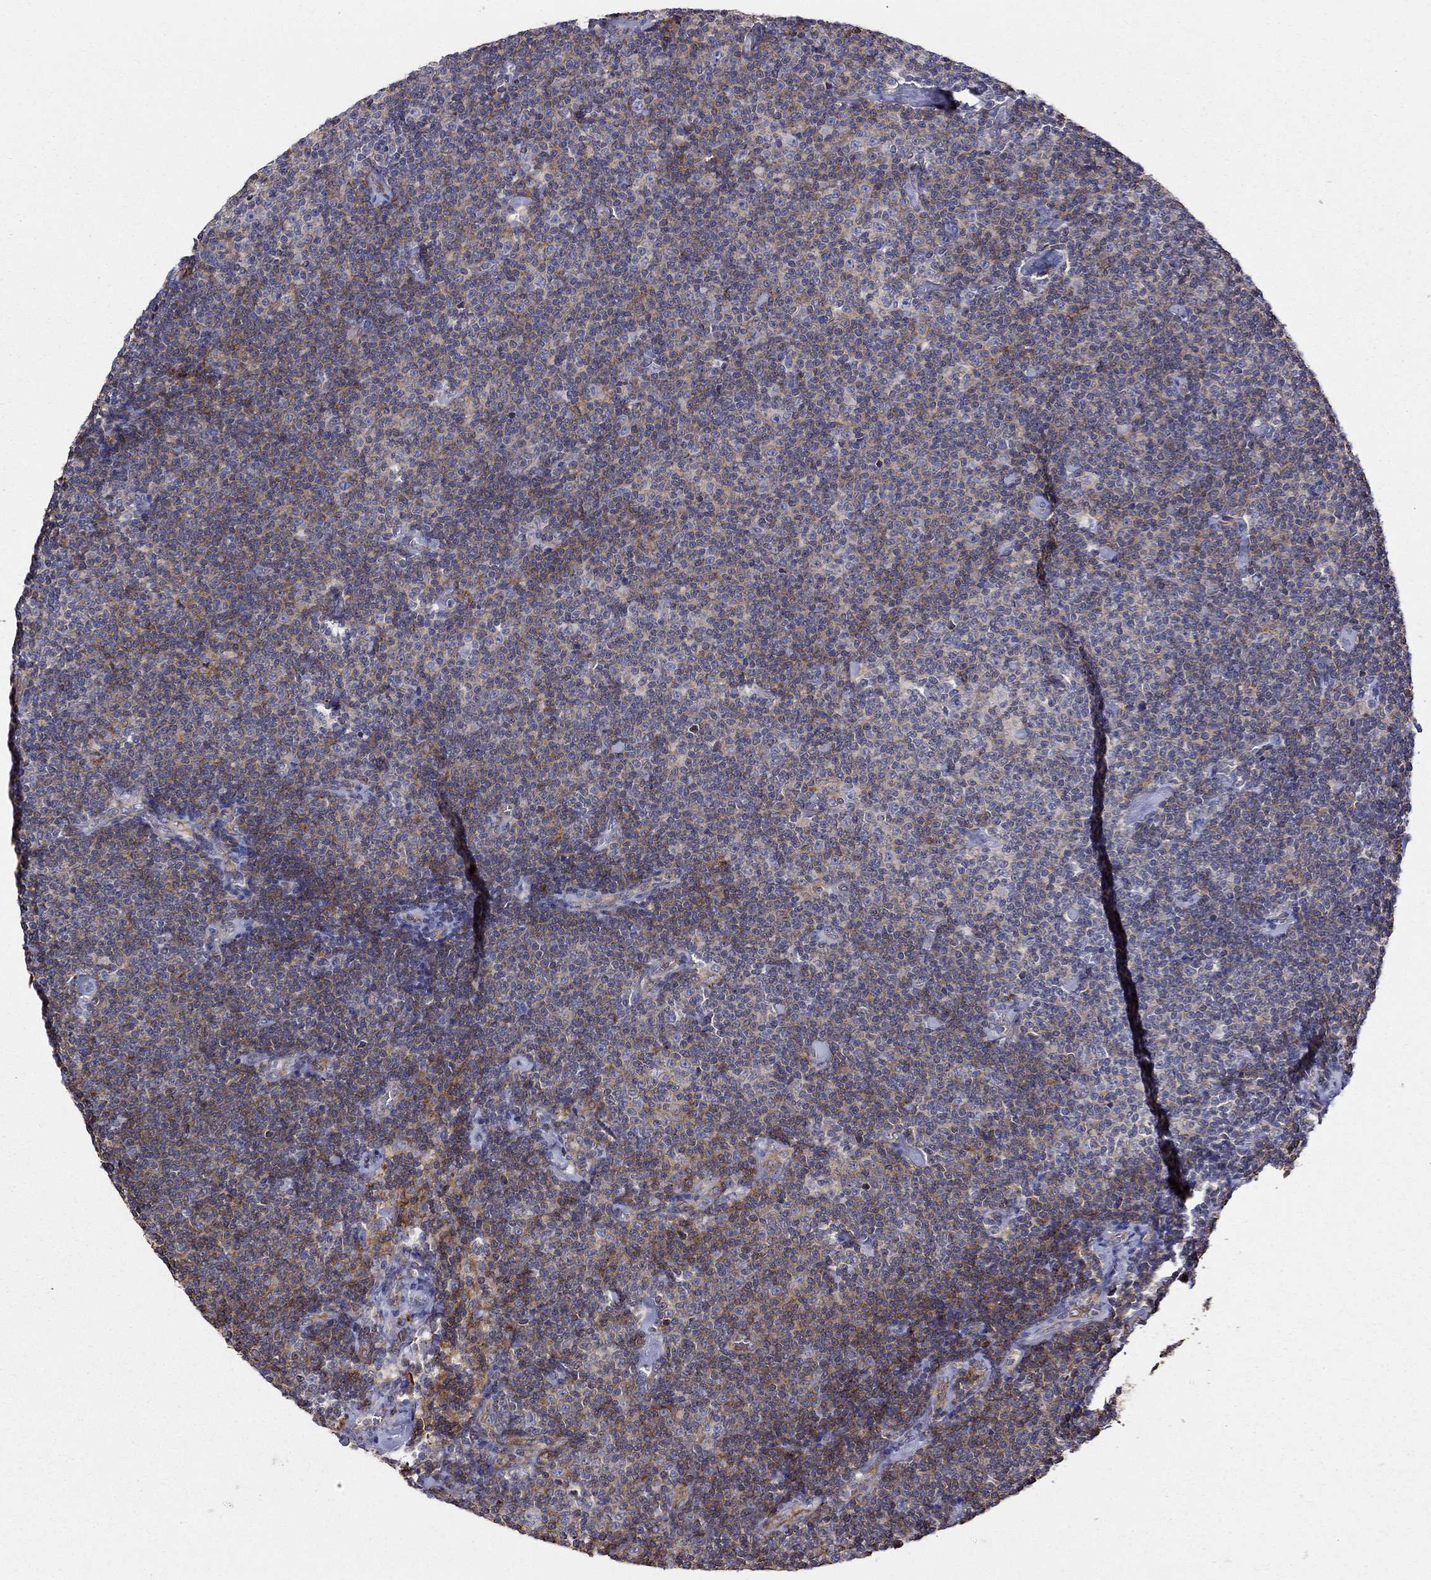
{"staining": {"intensity": "moderate", "quantity": "25%-75%", "location": "cytoplasmic/membranous"}, "tissue": "lymphoma", "cell_type": "Tumor cells", "image_type": "cancer", "snomed": [{"axis": "morphology", "description": "Malignant lymphoma, non-Hodgkin's type, Low grade"}, {"axis": "topography", "description": "Lymph node"}], "caption": "IHC (DAB) staining of malignant lymphoma, non-Hodgkin's type (low-grade) shows moderate cytoplasmic/membranous protein positivity in about 25%-75% of tumor cells. (IHC, brightfield microscopy, high magnification).", "gene": "NPHP1", "patient": {"sex": "male", "age": 81}}